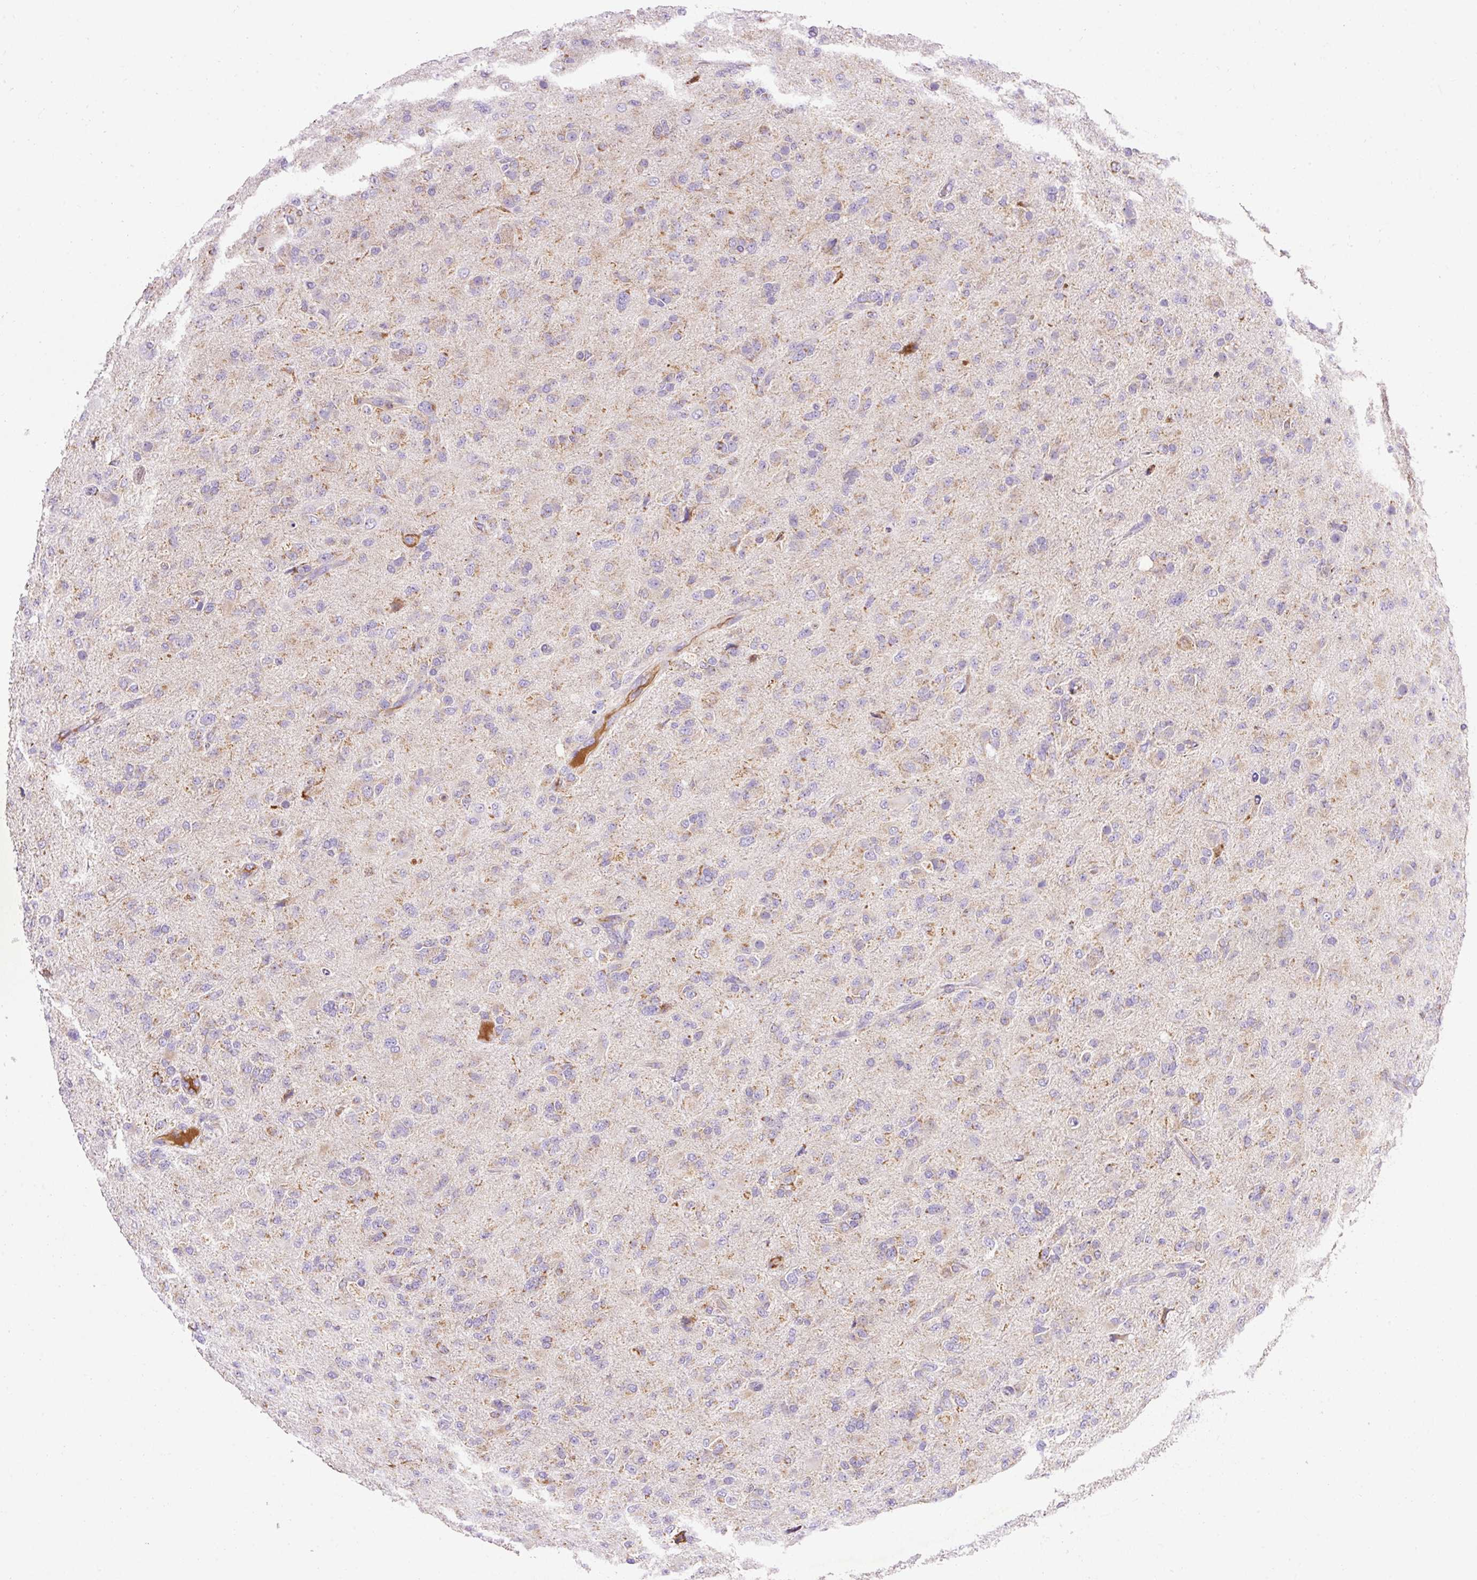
{"staining": {"intensity": "negative", "quantity": "none", "location": "none"}, "tissue": "glioma", "cell_type": "Tumor cells", "image_type": "cancer", "snomed": [{"axis": "morphology", "description": "Glioma, malignant, Low grade"}, {"axis": "topography", "description": "Brain"}], "caption": "Micrograph shows no significant protein staining in tumor cells of glioma.", "gene": "IMMT", "patient": {"sex": "male", "age": 65}}